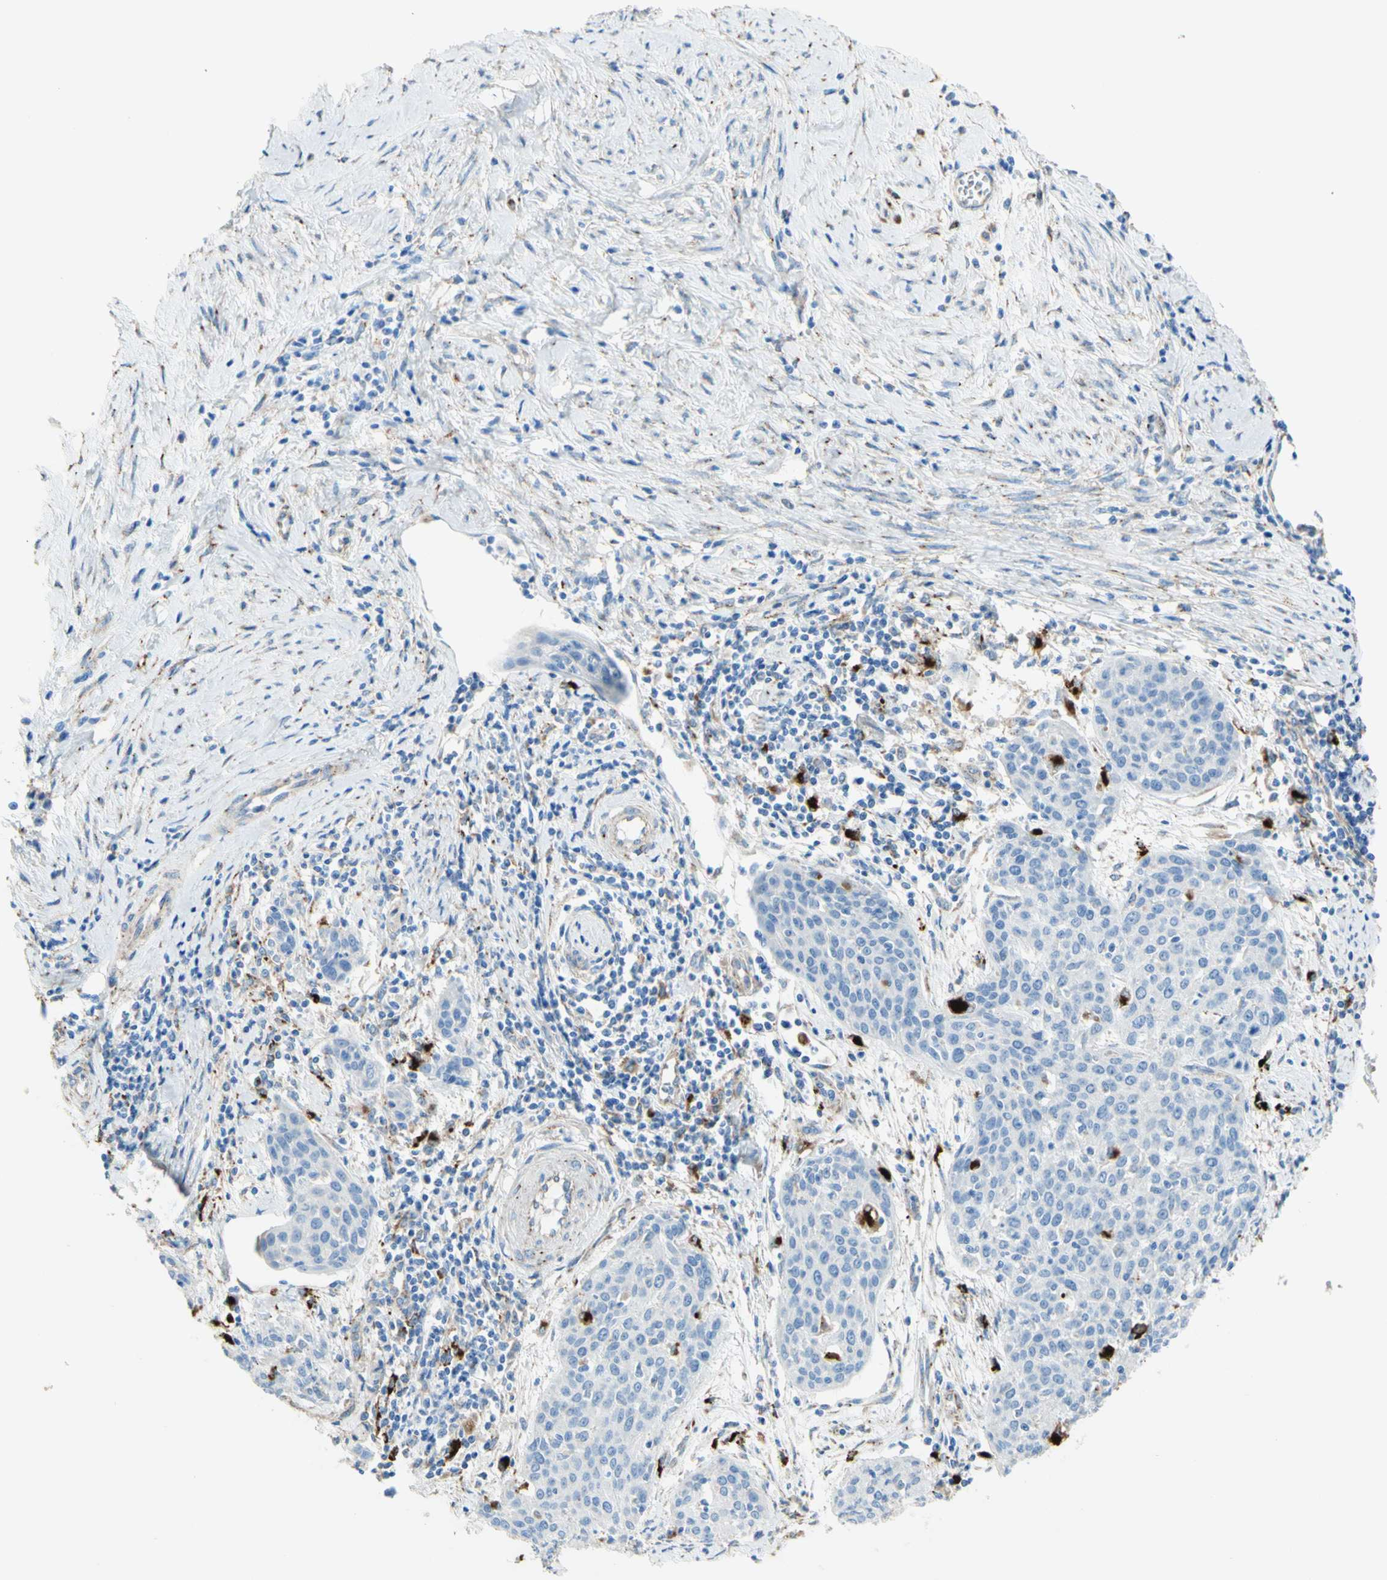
{"staining": {"intensity": "negative", "quantity": "none", "location": "none"}, "tissue": "cervical cancer", "cell_type": "Tumor cells", "image_type": "cancer", "snomed": [{"axis": "morphology", "description": "Squamous cell carcinoma, NOS"}, {"axis": "topography", "description": "Cervix"}], "caption": "Immunohistochemical staining of human cervical cancer (squamous cell carcinoma) displays no significant staining in tumor cells.", "gene": "URB2", "patient": {"sex": "female", "age": 38}}